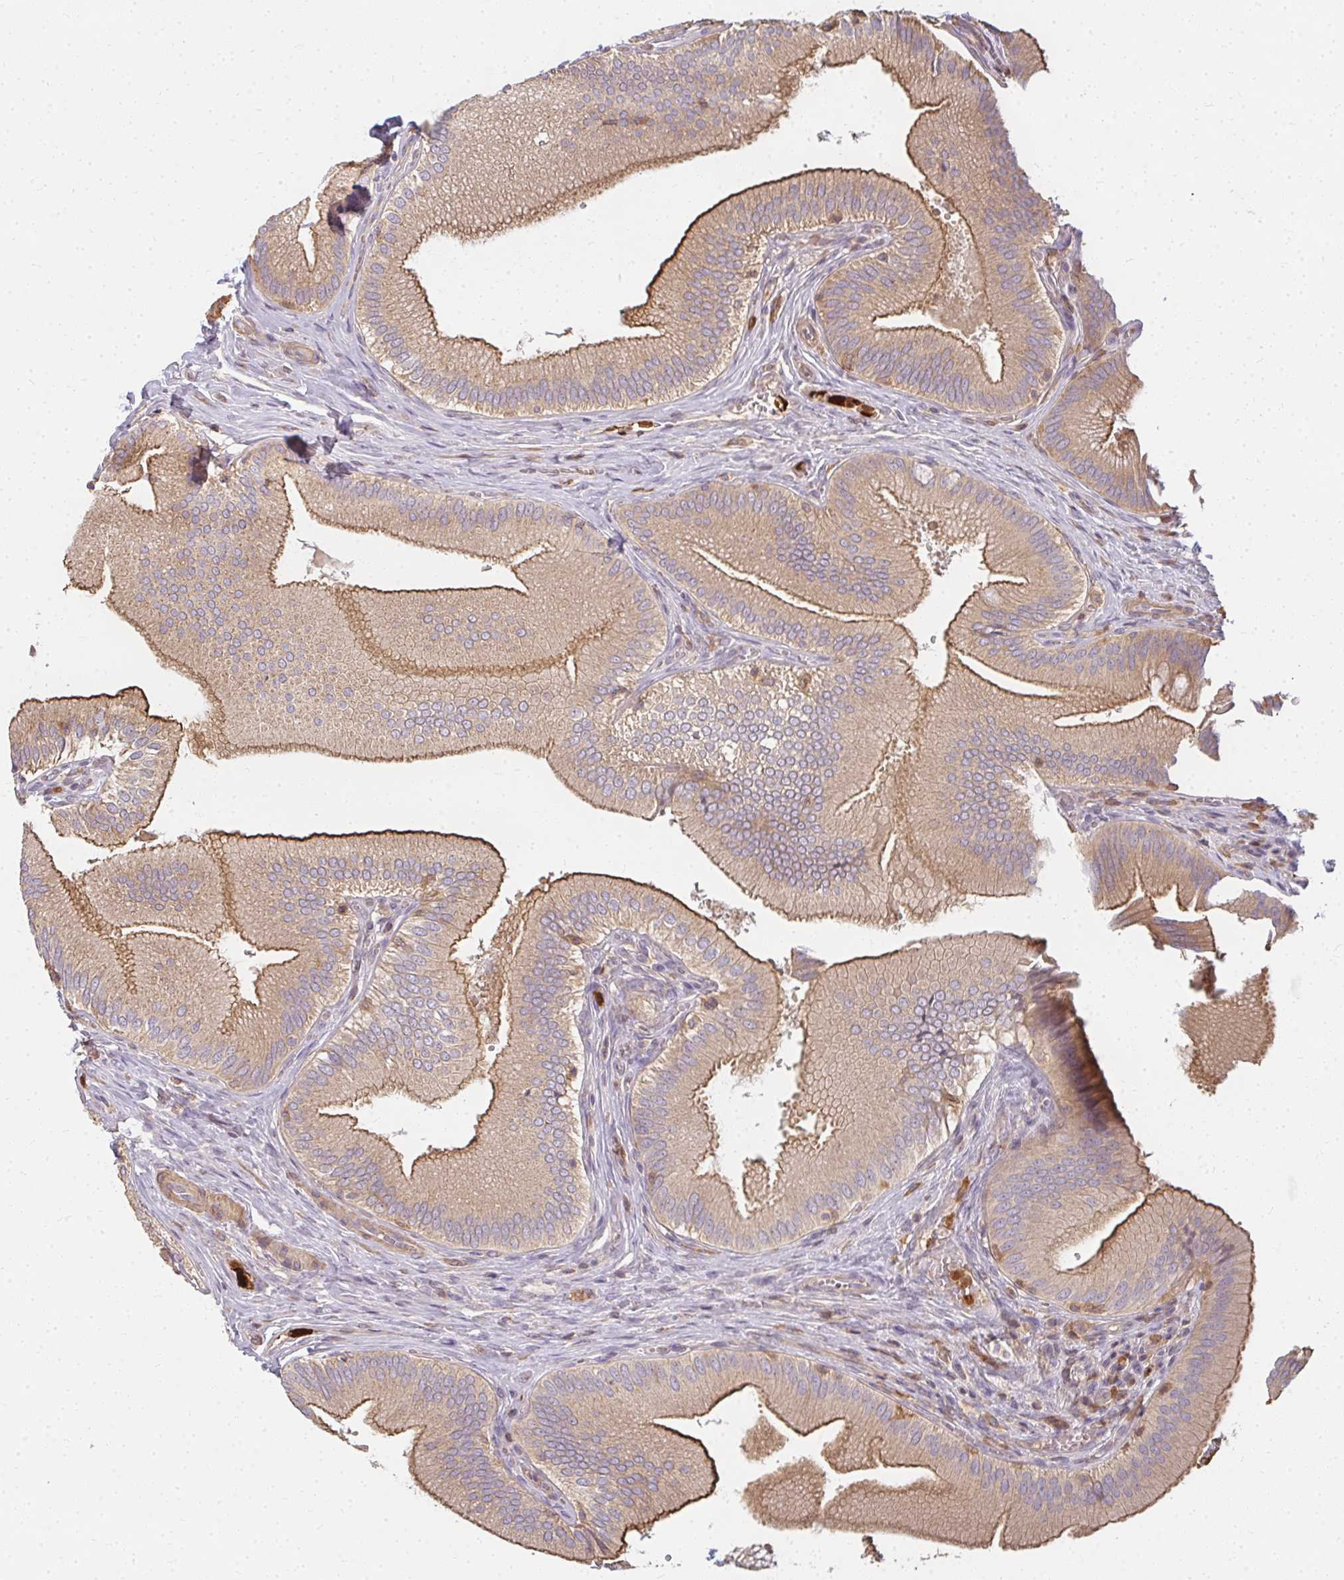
{"staining": {"intensity": "strong", "quantity": "25%-75%", "location": "cytoplasmic/membranous"}, "tissue": "gallbladder", "cell_type": "Glandular cells", "image_type": "normal", "snomed": [{"axis": "morphology", "description": "Normal tissue, NOS"}, {"axis": "topography", "description": "Gallbladder"}], "caption": "Immunohistochemistry (DAB) staining of normal human gallbladder exhibits strong cytoplasmic/membranous protein staining in about 25%-75% of glandular cells. Nuclei are stained in blue.", "gene": "CNTRL", "patient": {"sex": "male", "age": 17}}